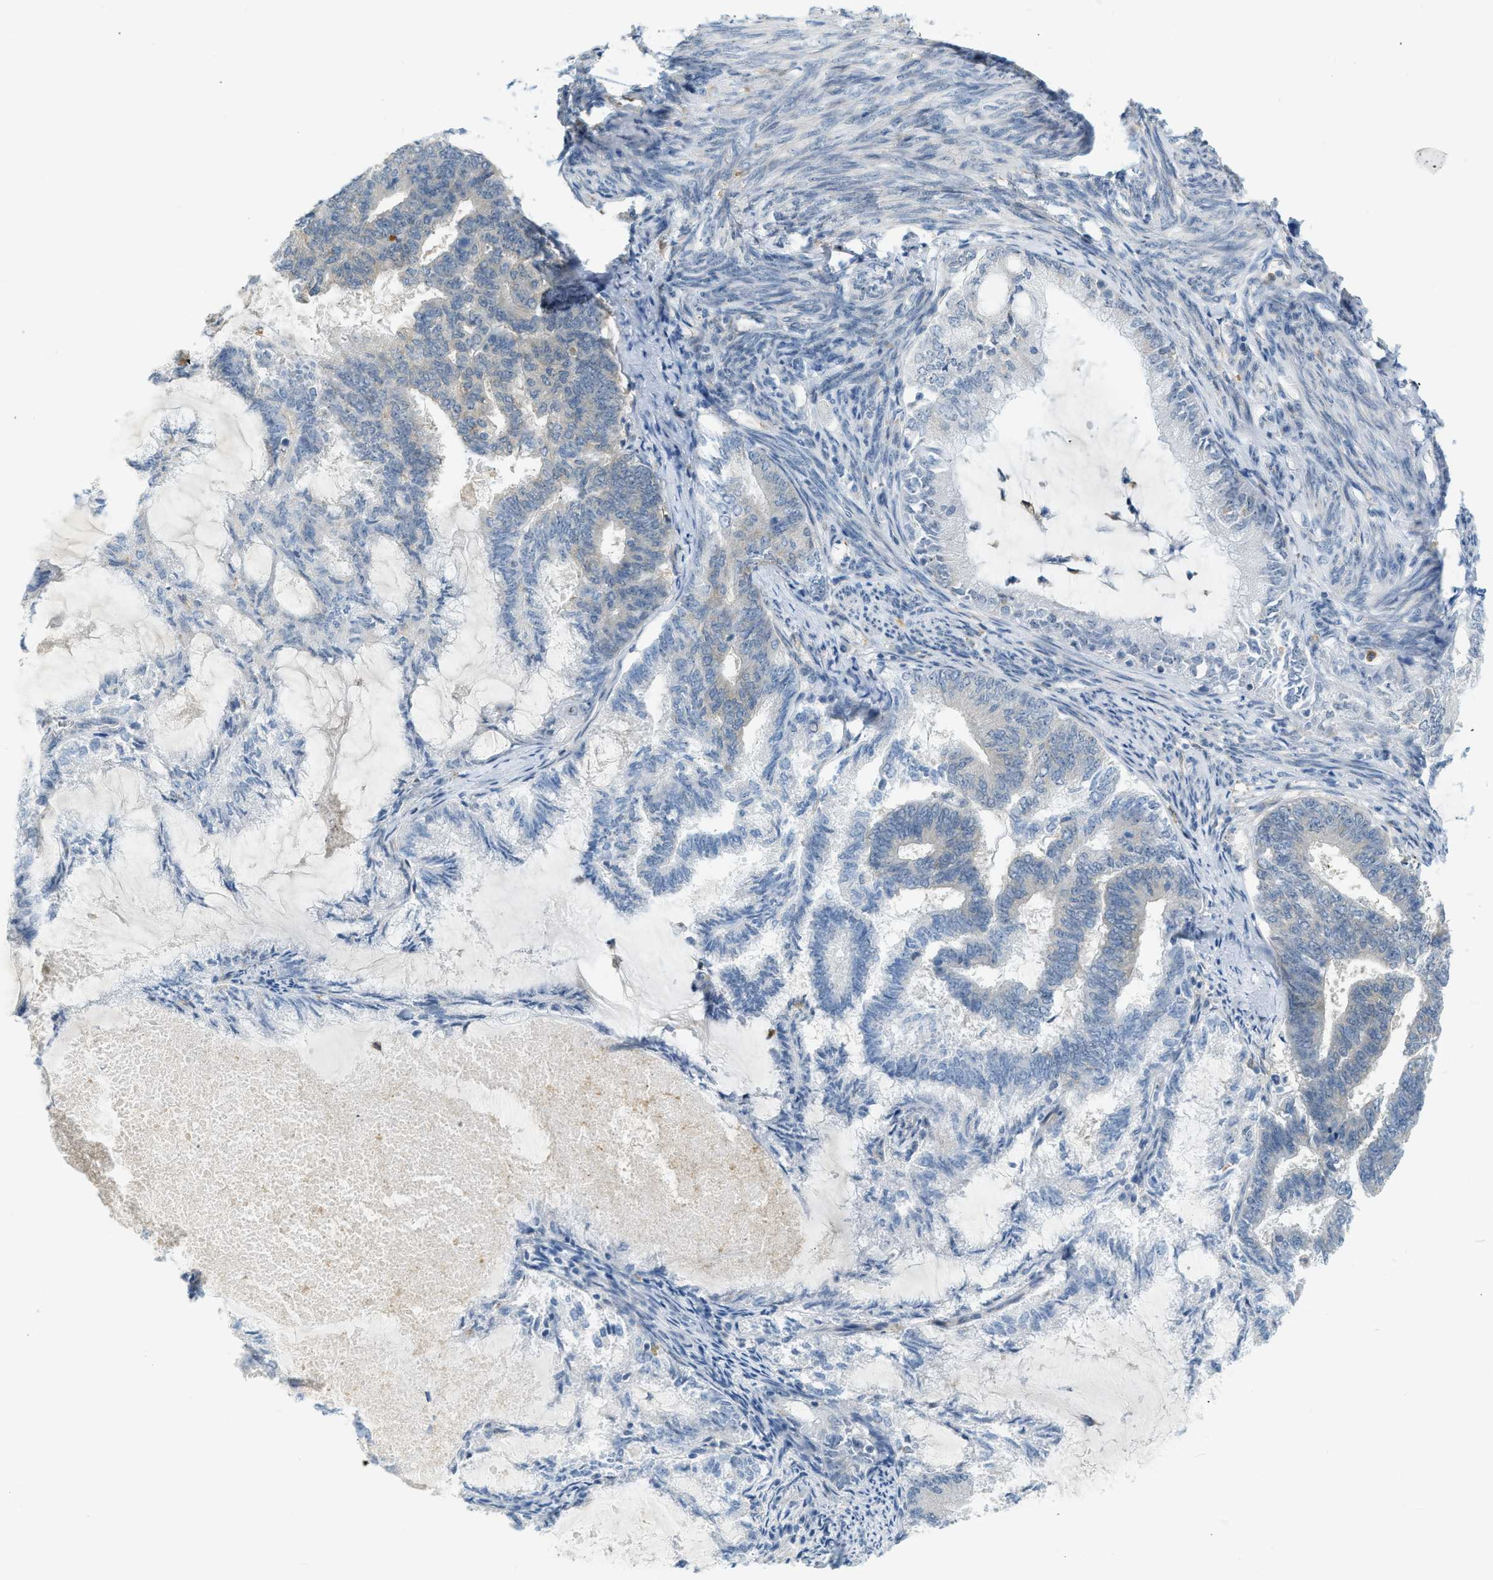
{"staining": {"intensity": "negative", "quantity": "none", "location": "none"}, "tissue": "endometrial cancer", "cell_type": "Tumor cells", "image_type": "cancer", "snomed": [{"axis": "morphology", "description": "Adenocarcinoma, NOS"}, {"axis": "topography", "description": "Endometrium"}], "caption": "The IHC micrograph has no significant expression in tumor cells of endometrial cancer tissue.", "gene": "ZNF408", "patient": {"sex": "female", "age": 86}}